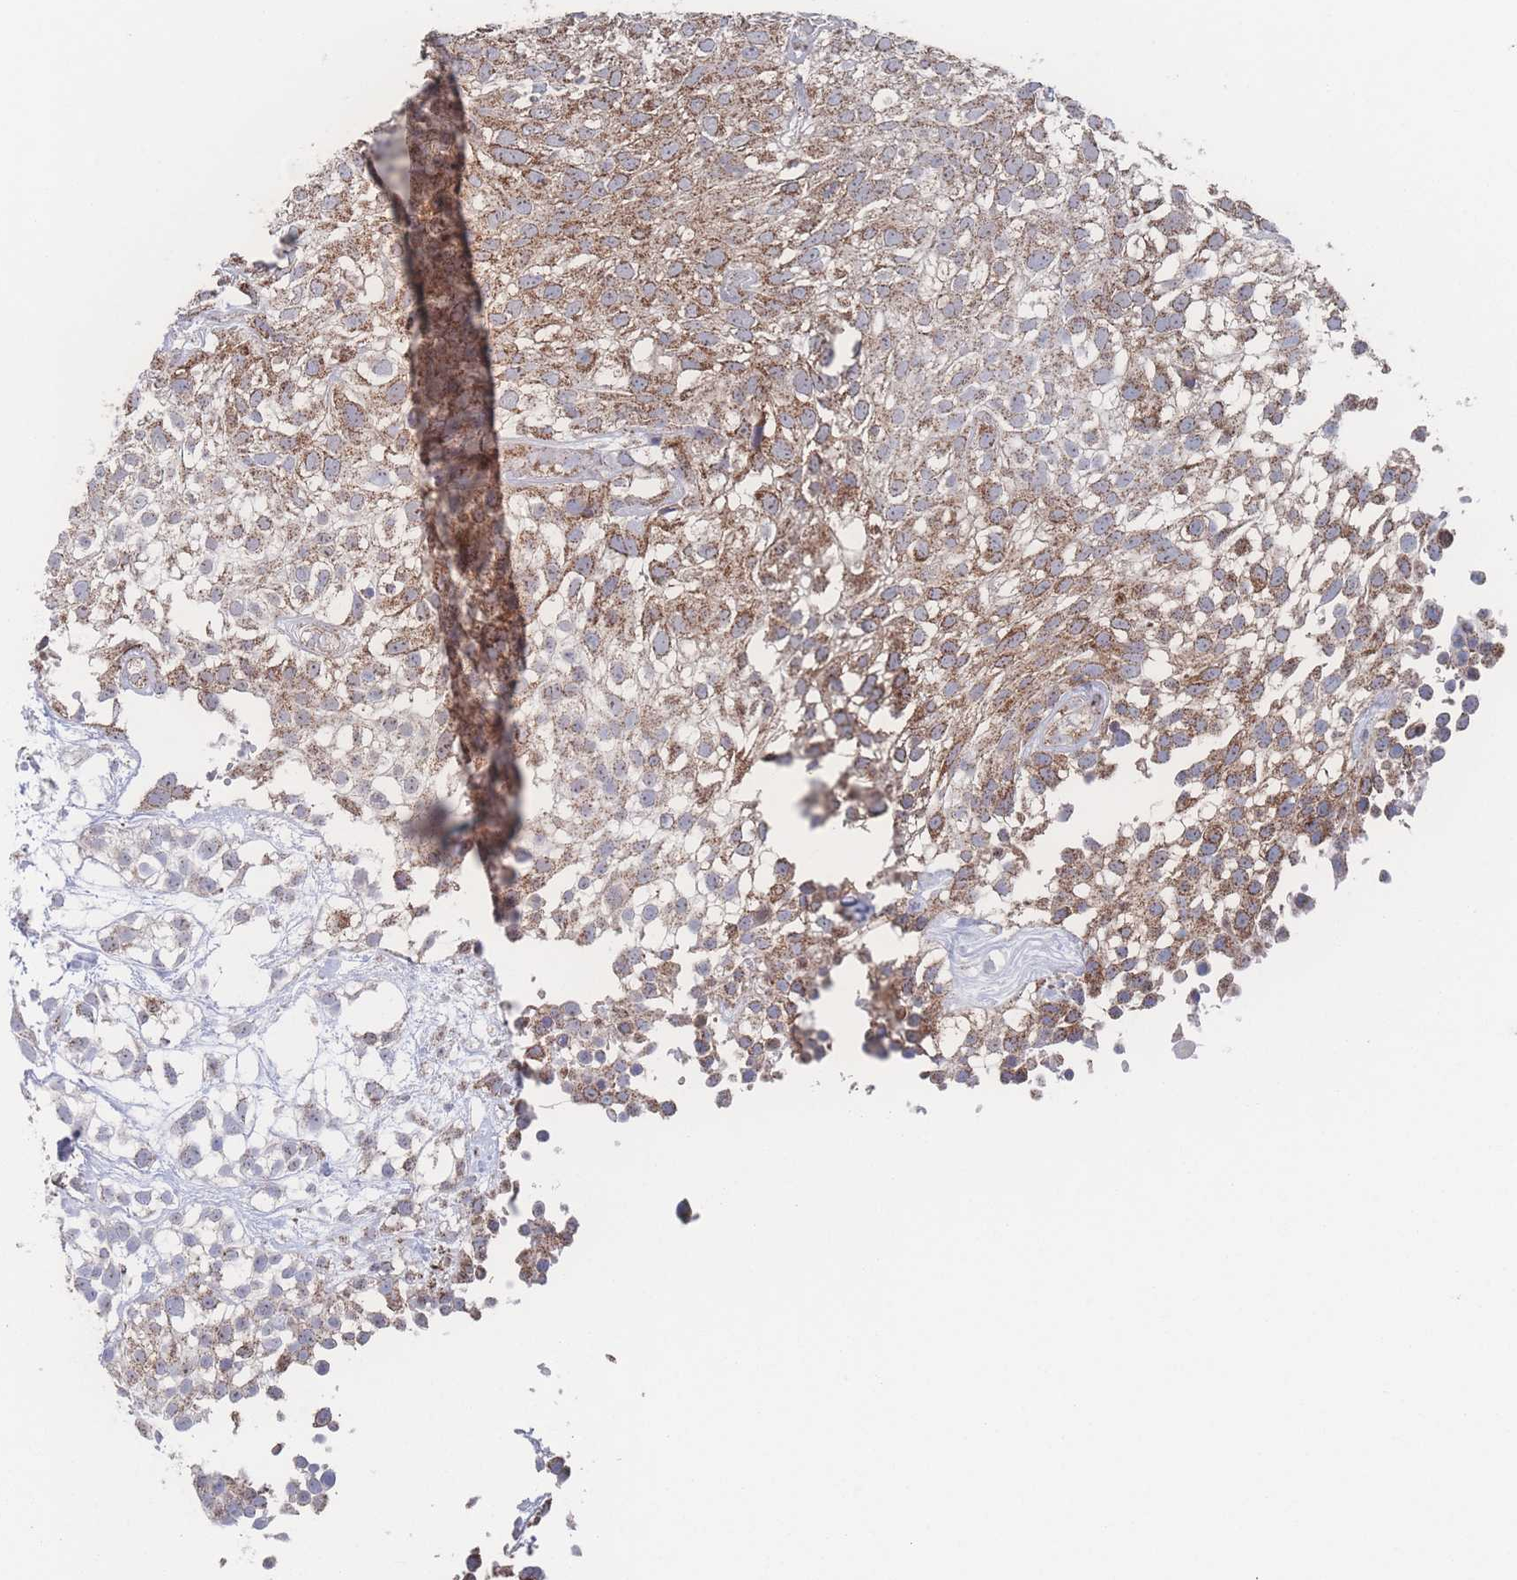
{"staining": {"intensity": "moderate", "quantity": ">75%", "location": "cytoplasmic/membranous"}, "tissue": "urothelial cancer", "cell_type": "Tumor cells", "image_type": "cancer", "snomed": [{"axis": "morphology", "description": "Urothelial carcinoma, High grade"}, {"axis": "topography", "description": "Urinary bladder"}], "caption": "Brown immunohistochemical staining in human urothelial cancer demonstrates moderate cytoplasmic/membranous staining in about >75% of tumor cells.", "gene": "PEX14", "patient": {"sex": "male", "age": 56}}